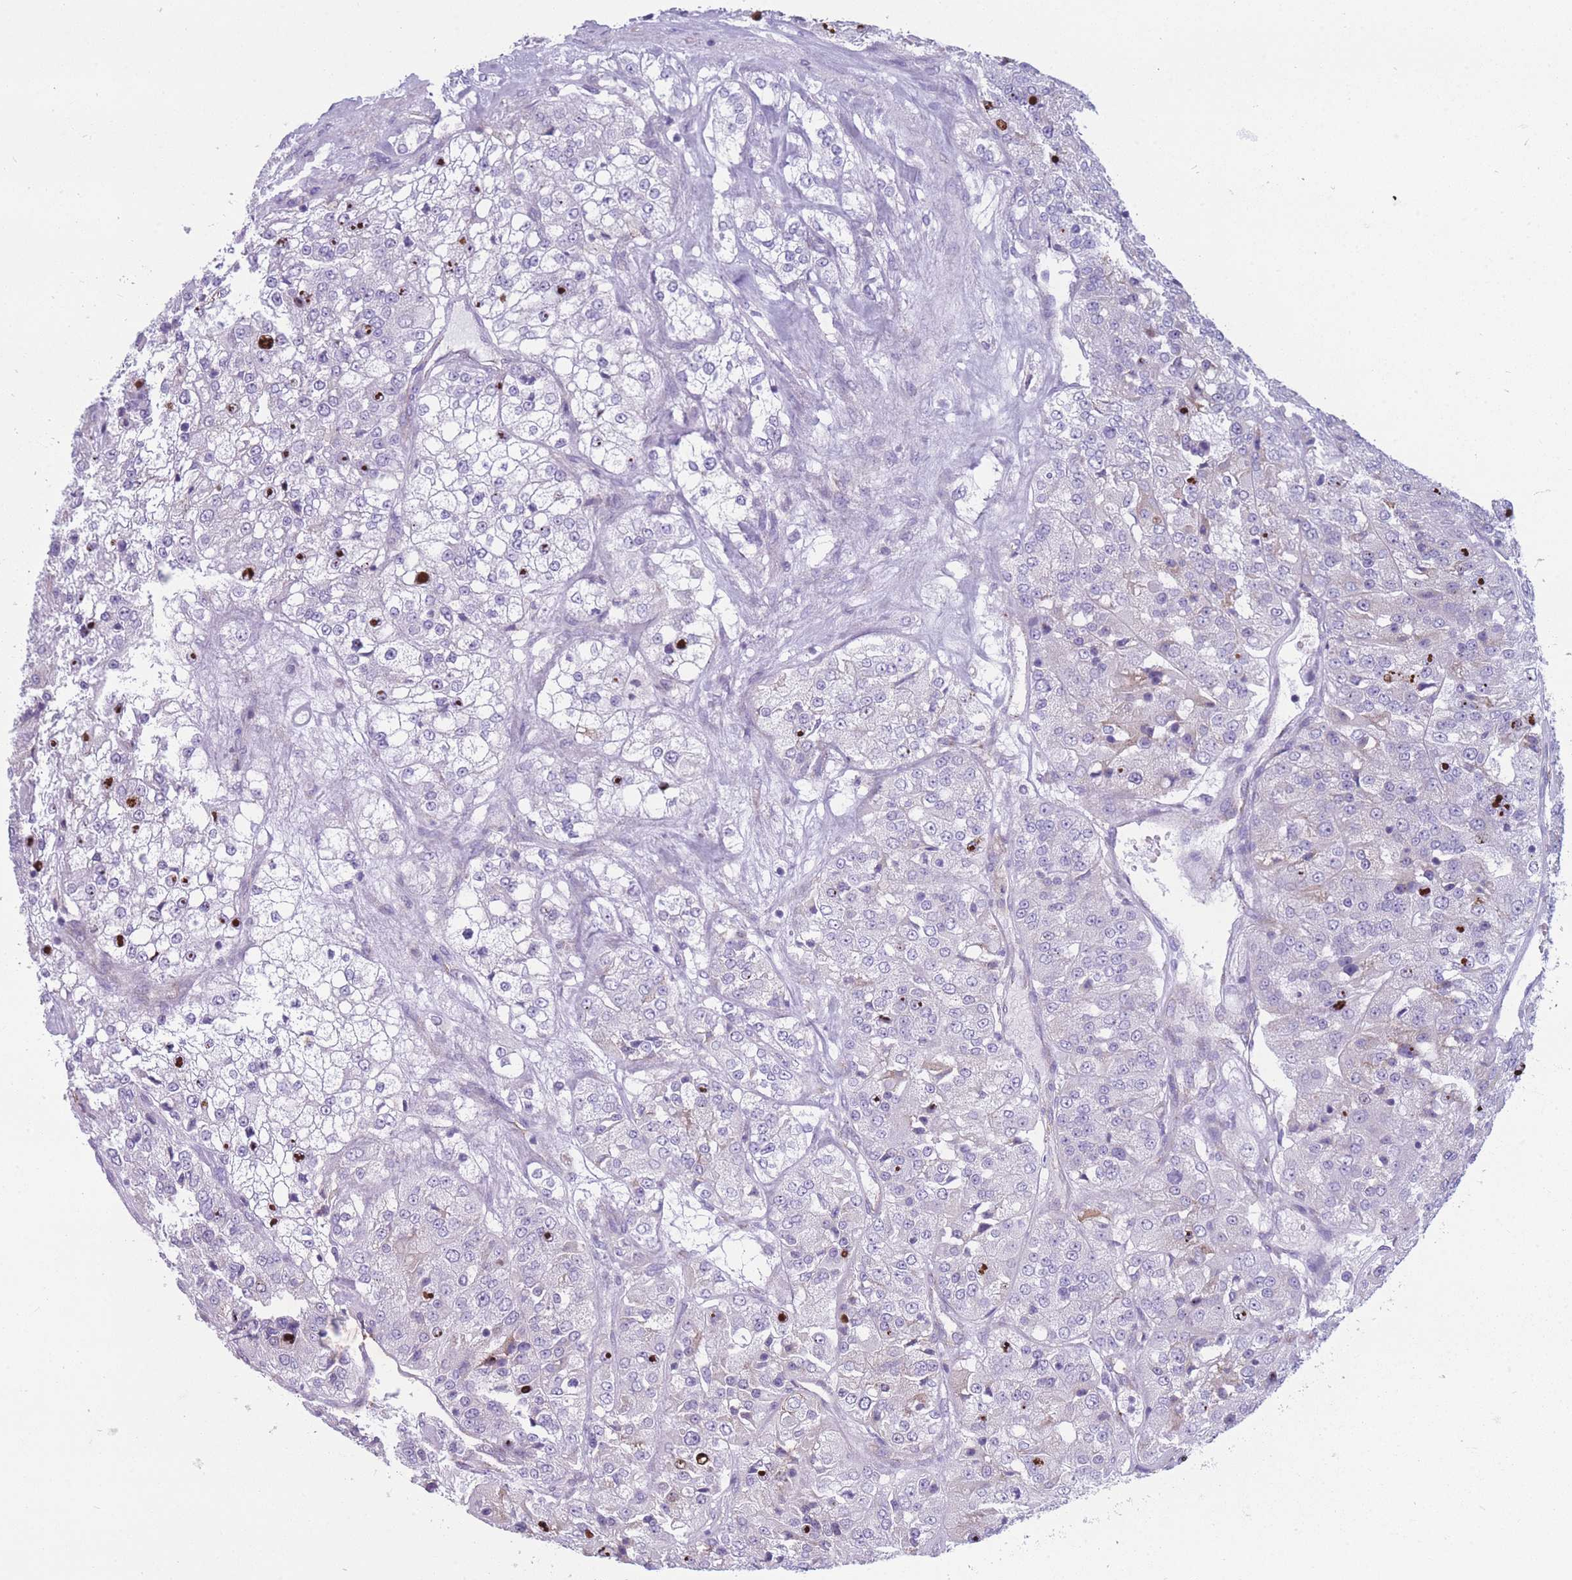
{"staining": {"intensity": "negative", "quantity": "none", "location": "none"}, "tissue": "renal cancer", "cell_type": "Tumor cells", "image_type": "cancer", "snomed": [{"axis": "morphology", "description": "Adenocarcinoma, NOS"}, {"axis": "topography", "description": "Kidney"}], "caption": "DAB immunohistochemical staining of human adenocarcinoma (renal) reveals no significant expression in tumor cells.", "gene": "XKR8", "patient": {"sex": "female", "age": 63}}